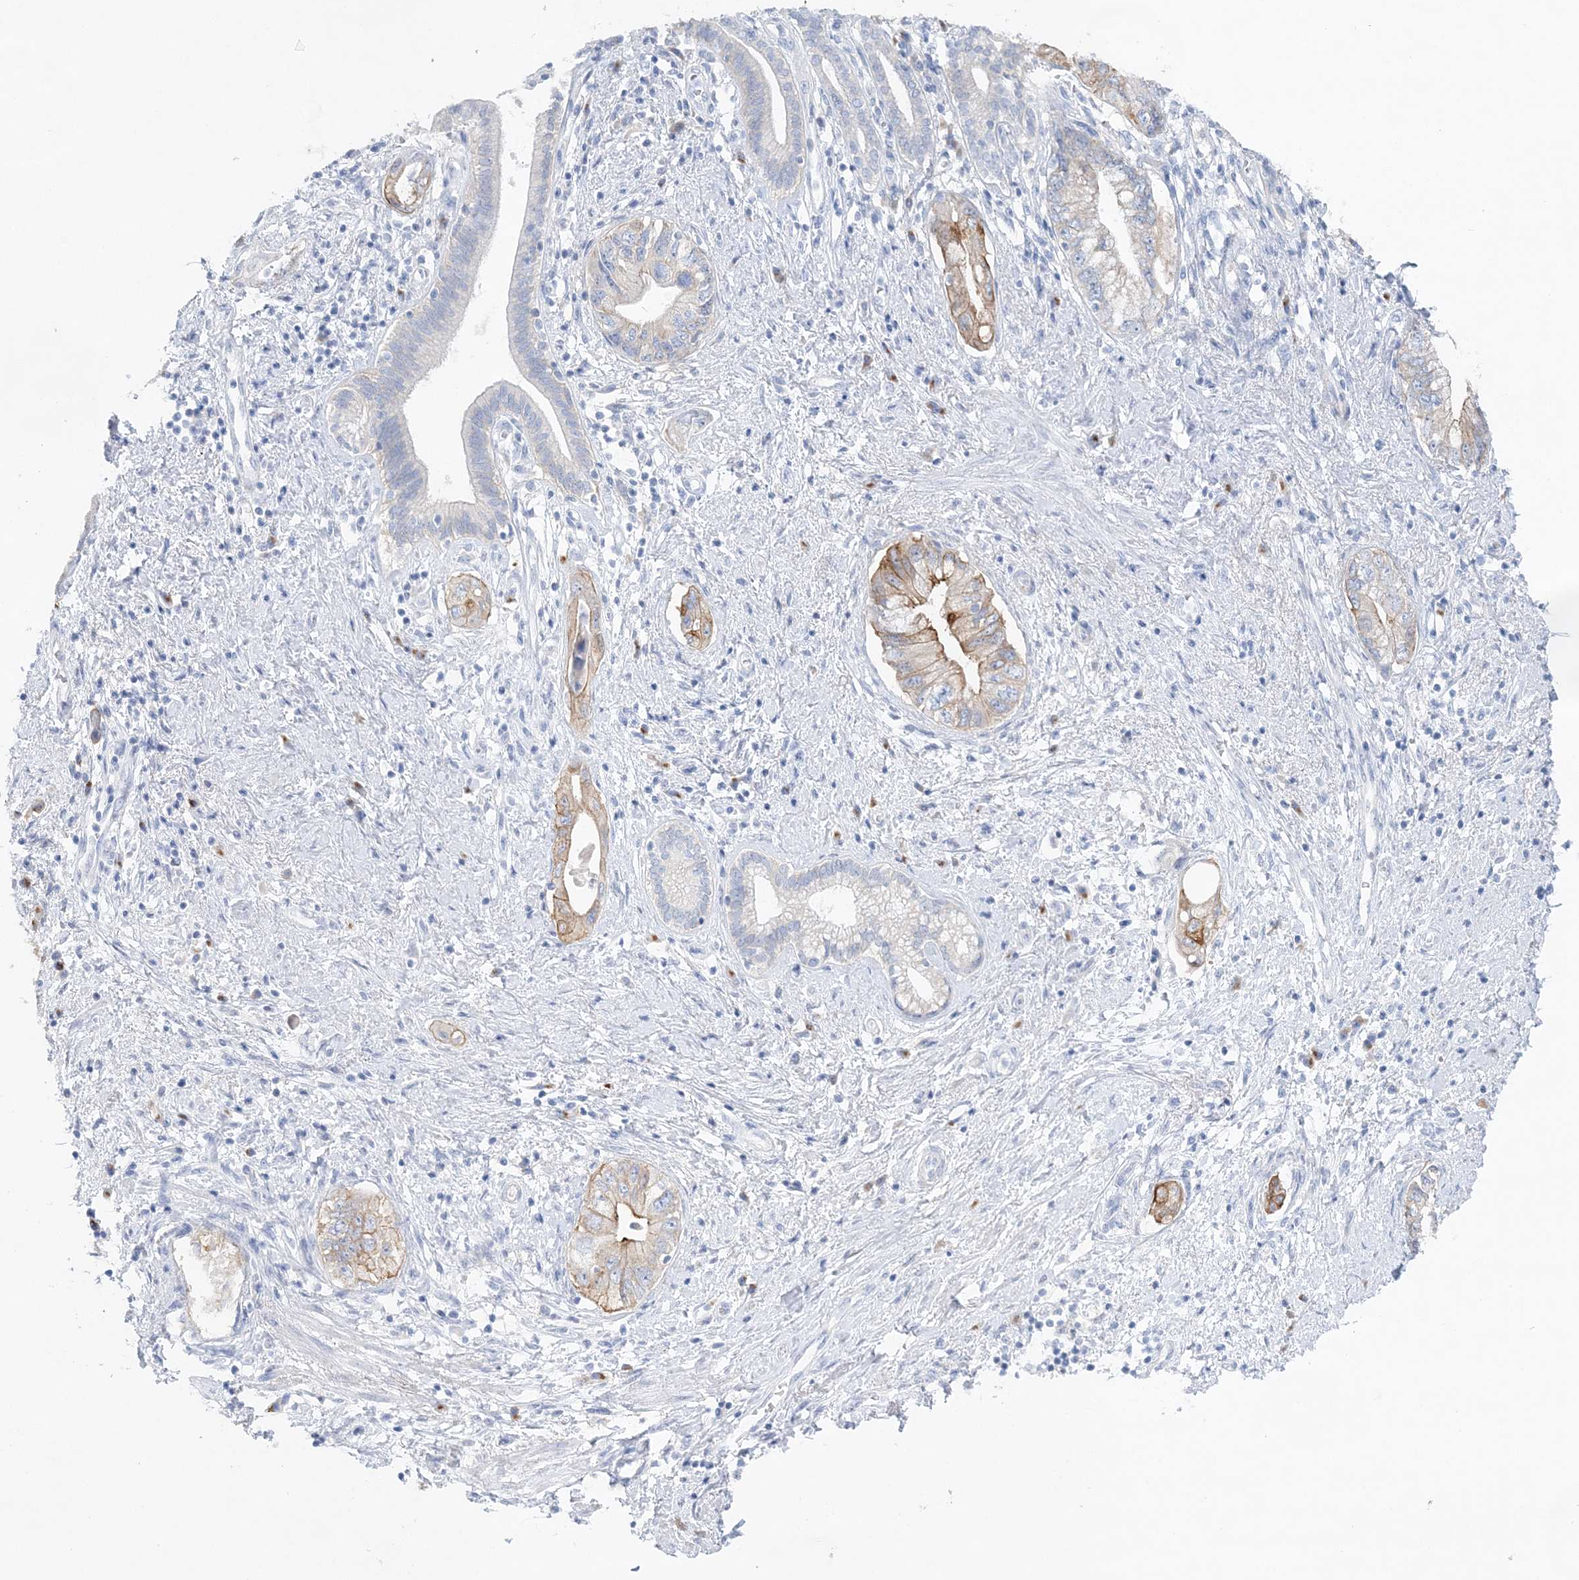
{"staining": {"intensity": "weak", "quantity": "25%-75%", "location": "cytoplasmic/membranous"}, "tissue": "pancreatic cancer", "cell_type": "Tumor cells", "image_type": "cancer", "snomed": [{"axis": "morphology", "description": "Adenocarcinoma, NOS"}, {"axis": "topography", "description": "Pancreas"}], "caption": "Pancreatic adenocarcinoma stained with DAB immunohistochemistry demonstrates low levels of weak cytoplasmic/membranous expression in approximately 25%-75% of tumor cells.", "gene": "SLC5A6", "patient": {"sex": "female", "age": 73}}